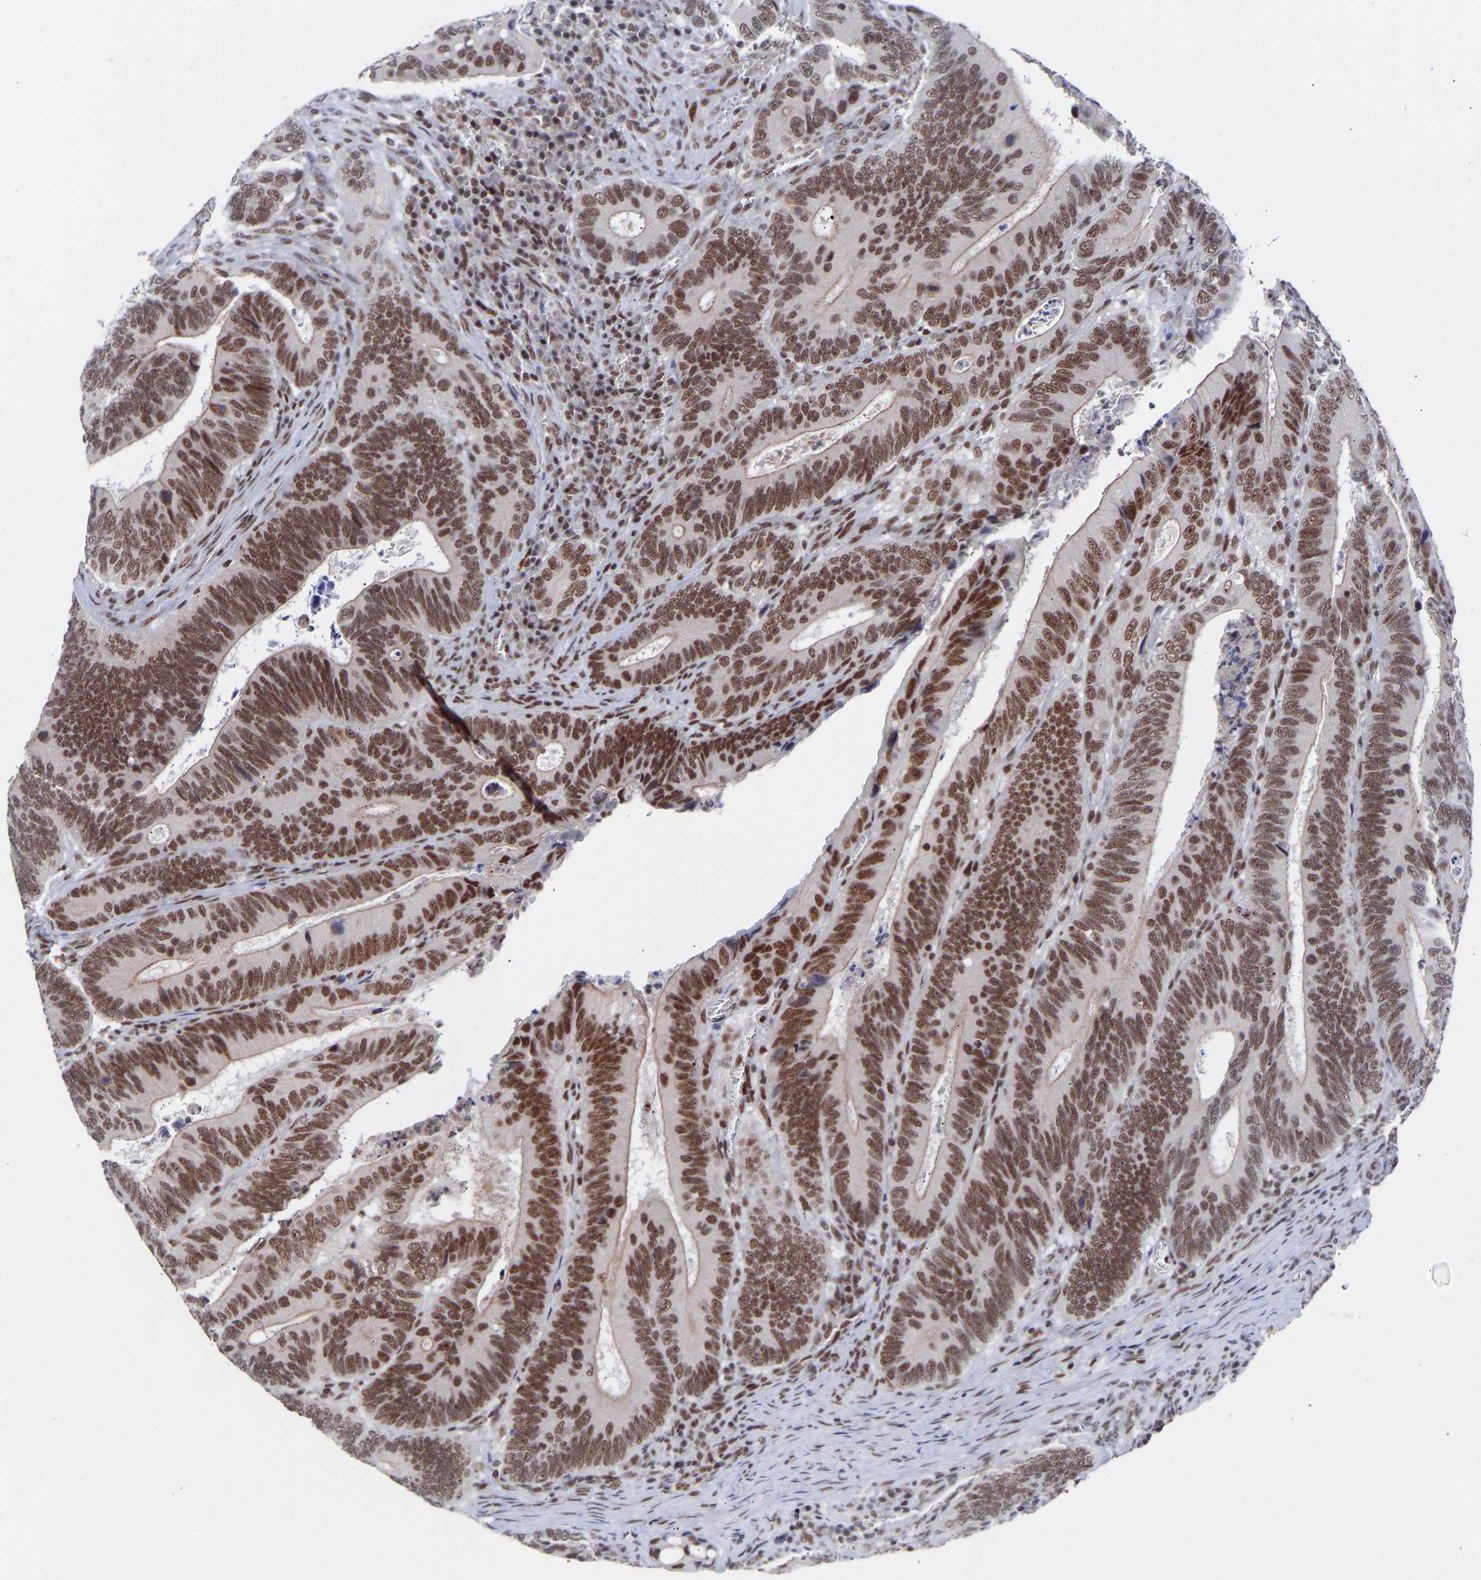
{"staining": {"intensity": "moderate", "quantity": ">75%", "location": "nuclear"}, "tissue": "colorectal cancer", "cell_type": "Tumor cells", "image_type": "cancer", "snomed": [{"axis": "morphology", "description": "Inflammation, NOS"}, {"axis": "morphology", "description": "Adenocarcinoma, NOS"}, {"axis": "topography", "description": "Colon"}], "caption": "This image demonstrates immunohistochemistry staining of colorectal cancer (adenocarcinoma), with medium moderate nuclear positivity in about >75% of tumor cells.", "gene": "RBM15", "patient": {"sex": "male", "age": 72}}